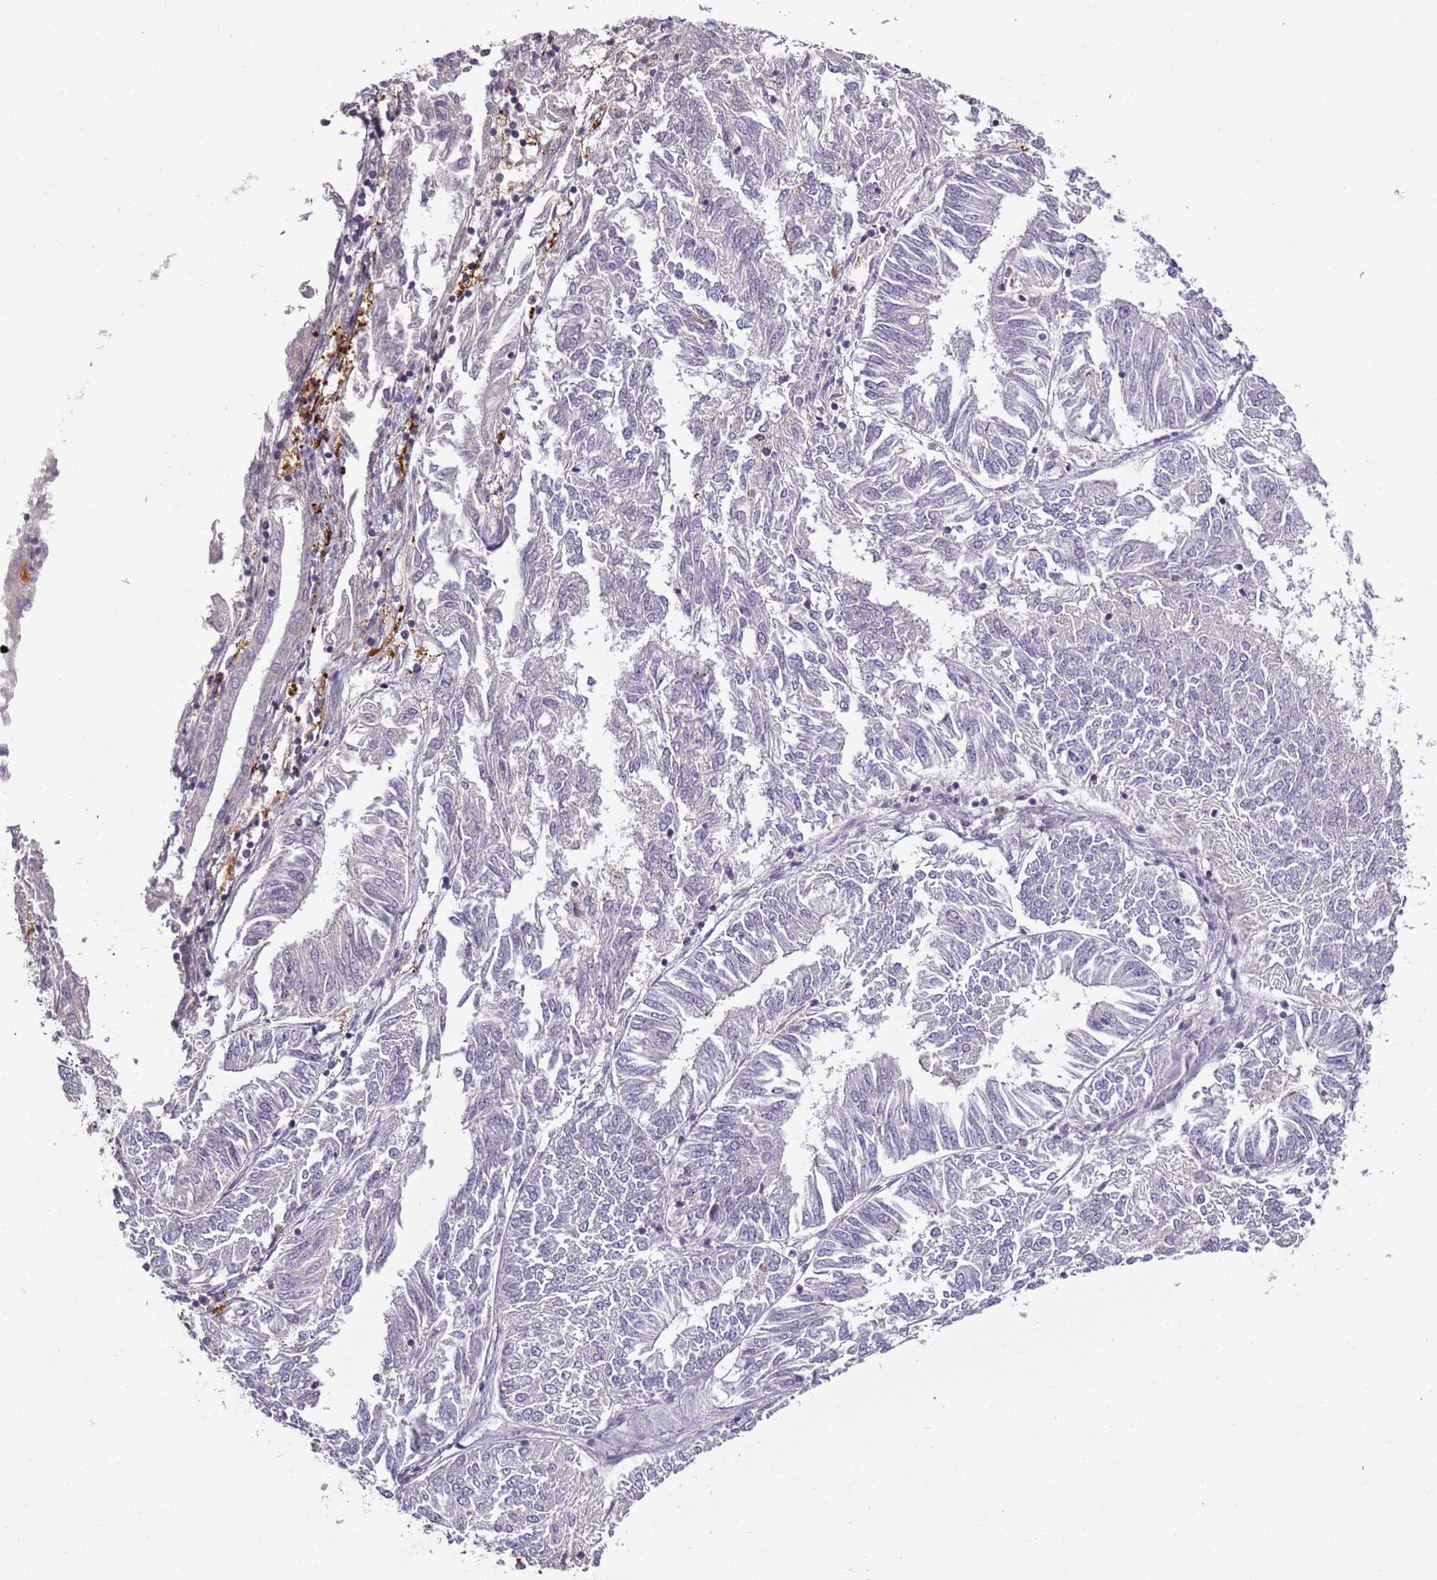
{"staining": {"intensity": "negative", "quantity": "none", "location": "none"}, "tissue": "endometrial cancer", "cell_type": "Tumor cells", "image_type": "cancer", "snomed": [{"axis": "morphology", "description": "Adenocarcinoma, NOS"}, {"axis": "topography", "description": "Endometrium"}], "caption": "This is an IHC image of endometrial adenocarcinoma. There is no staining in tumor cells.", "gene": "CC2D2B", "patient": {"sex": "female", "age": 58}}